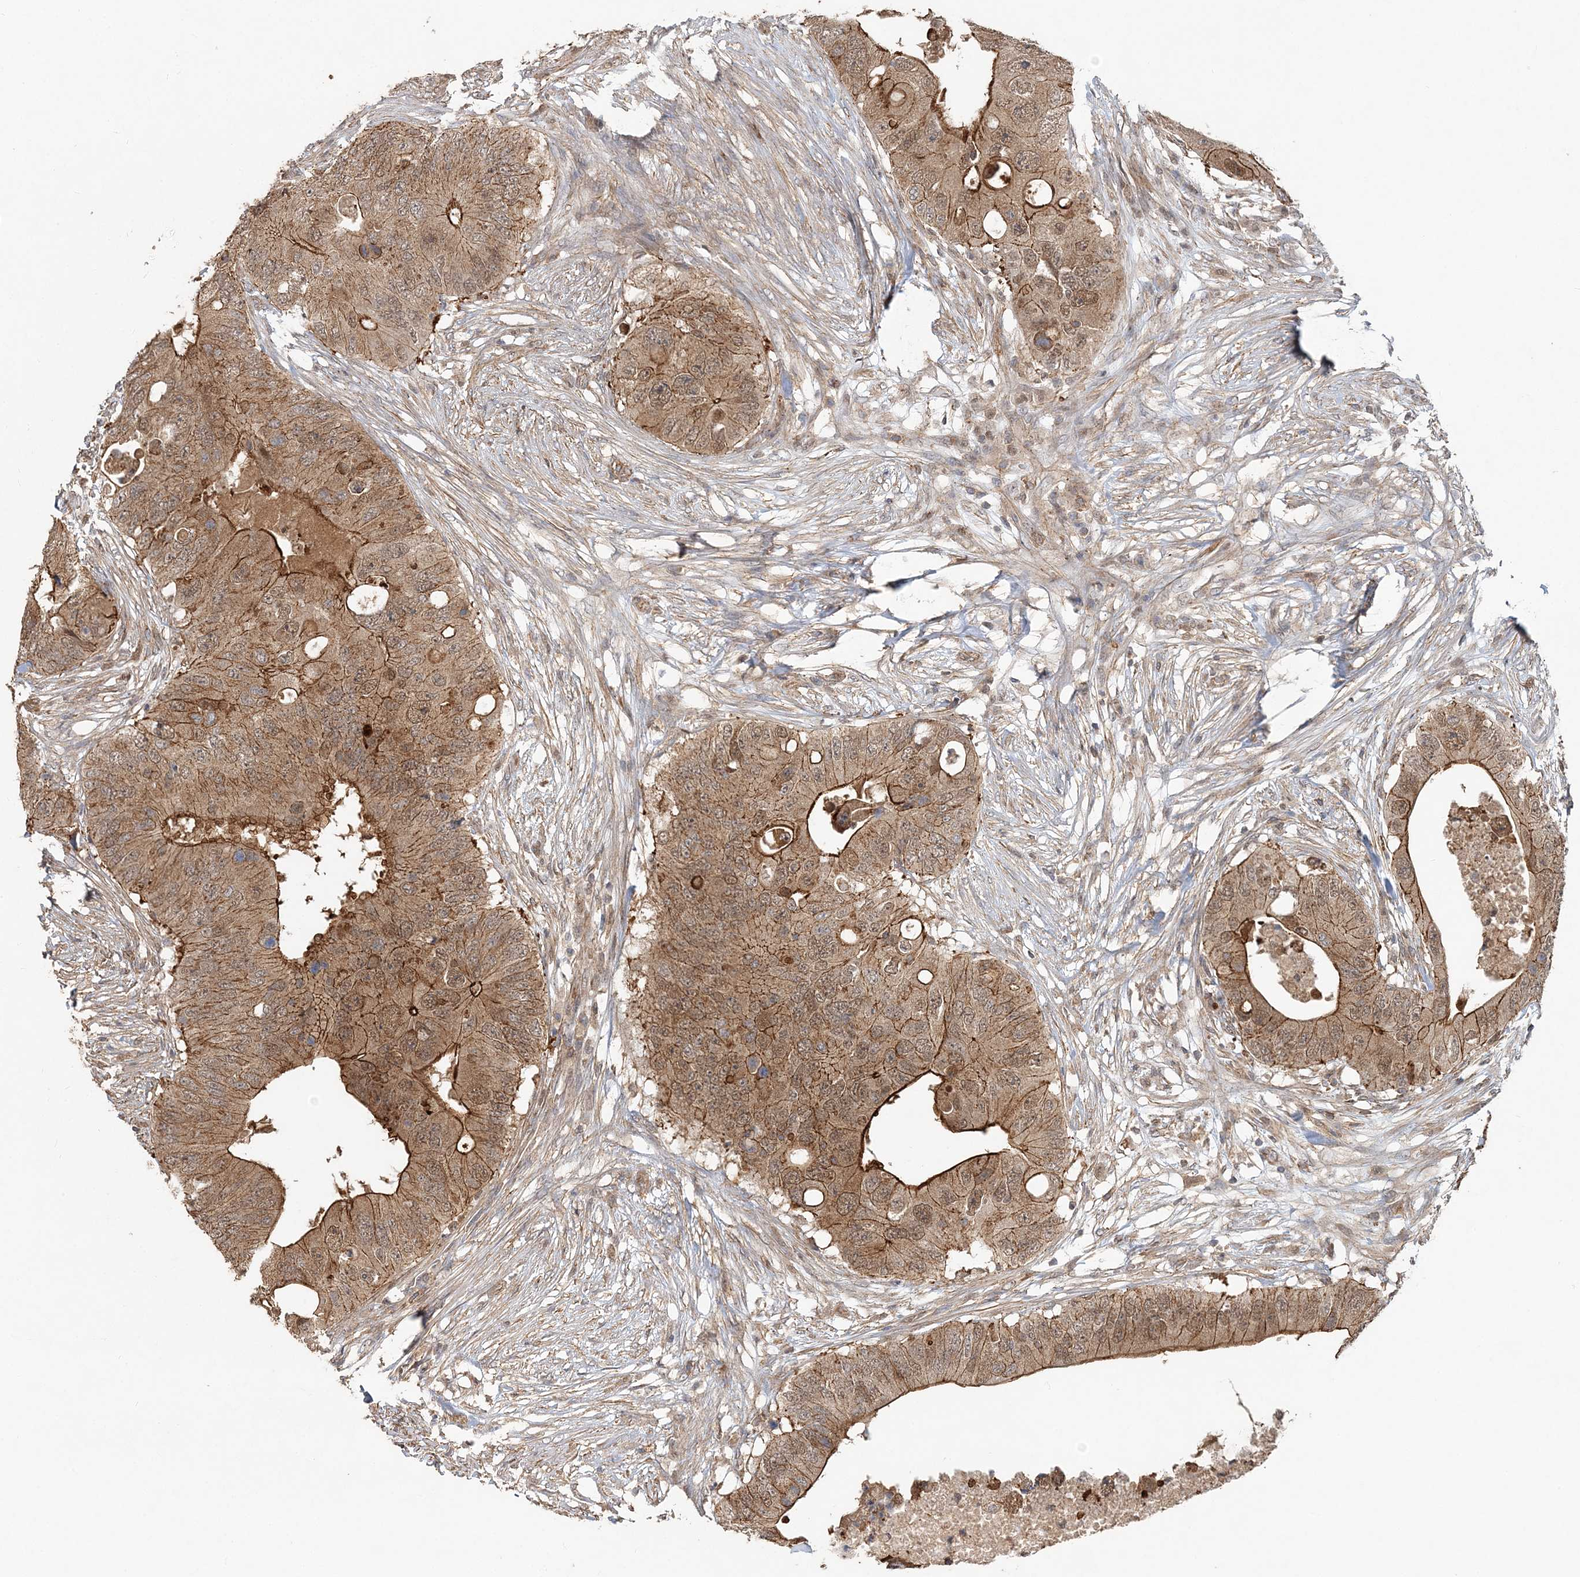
{"staining": {"intensity": "moderate", "quantity": ">75%", "location": "cytoplasmic/membranous"}, "tissue": "colorectal cancer", "cell_type": "Tumor cells", "image_type": "cancer", "snomed": [{"axis": "morphology", "description": "Adenocarcinoma, NOS"}, {"axis": "topography", "description": "Colon"}], "caption": "About >75% of tumor cells in human colorectal cancer (adenocarcinoma) demonstrate moderate cytoplasmic/membranous protein expression as visualized by brown immunohistochemical staining.", "gene": "MAT2B", "patient": {"sex": "male", "age": 71}}